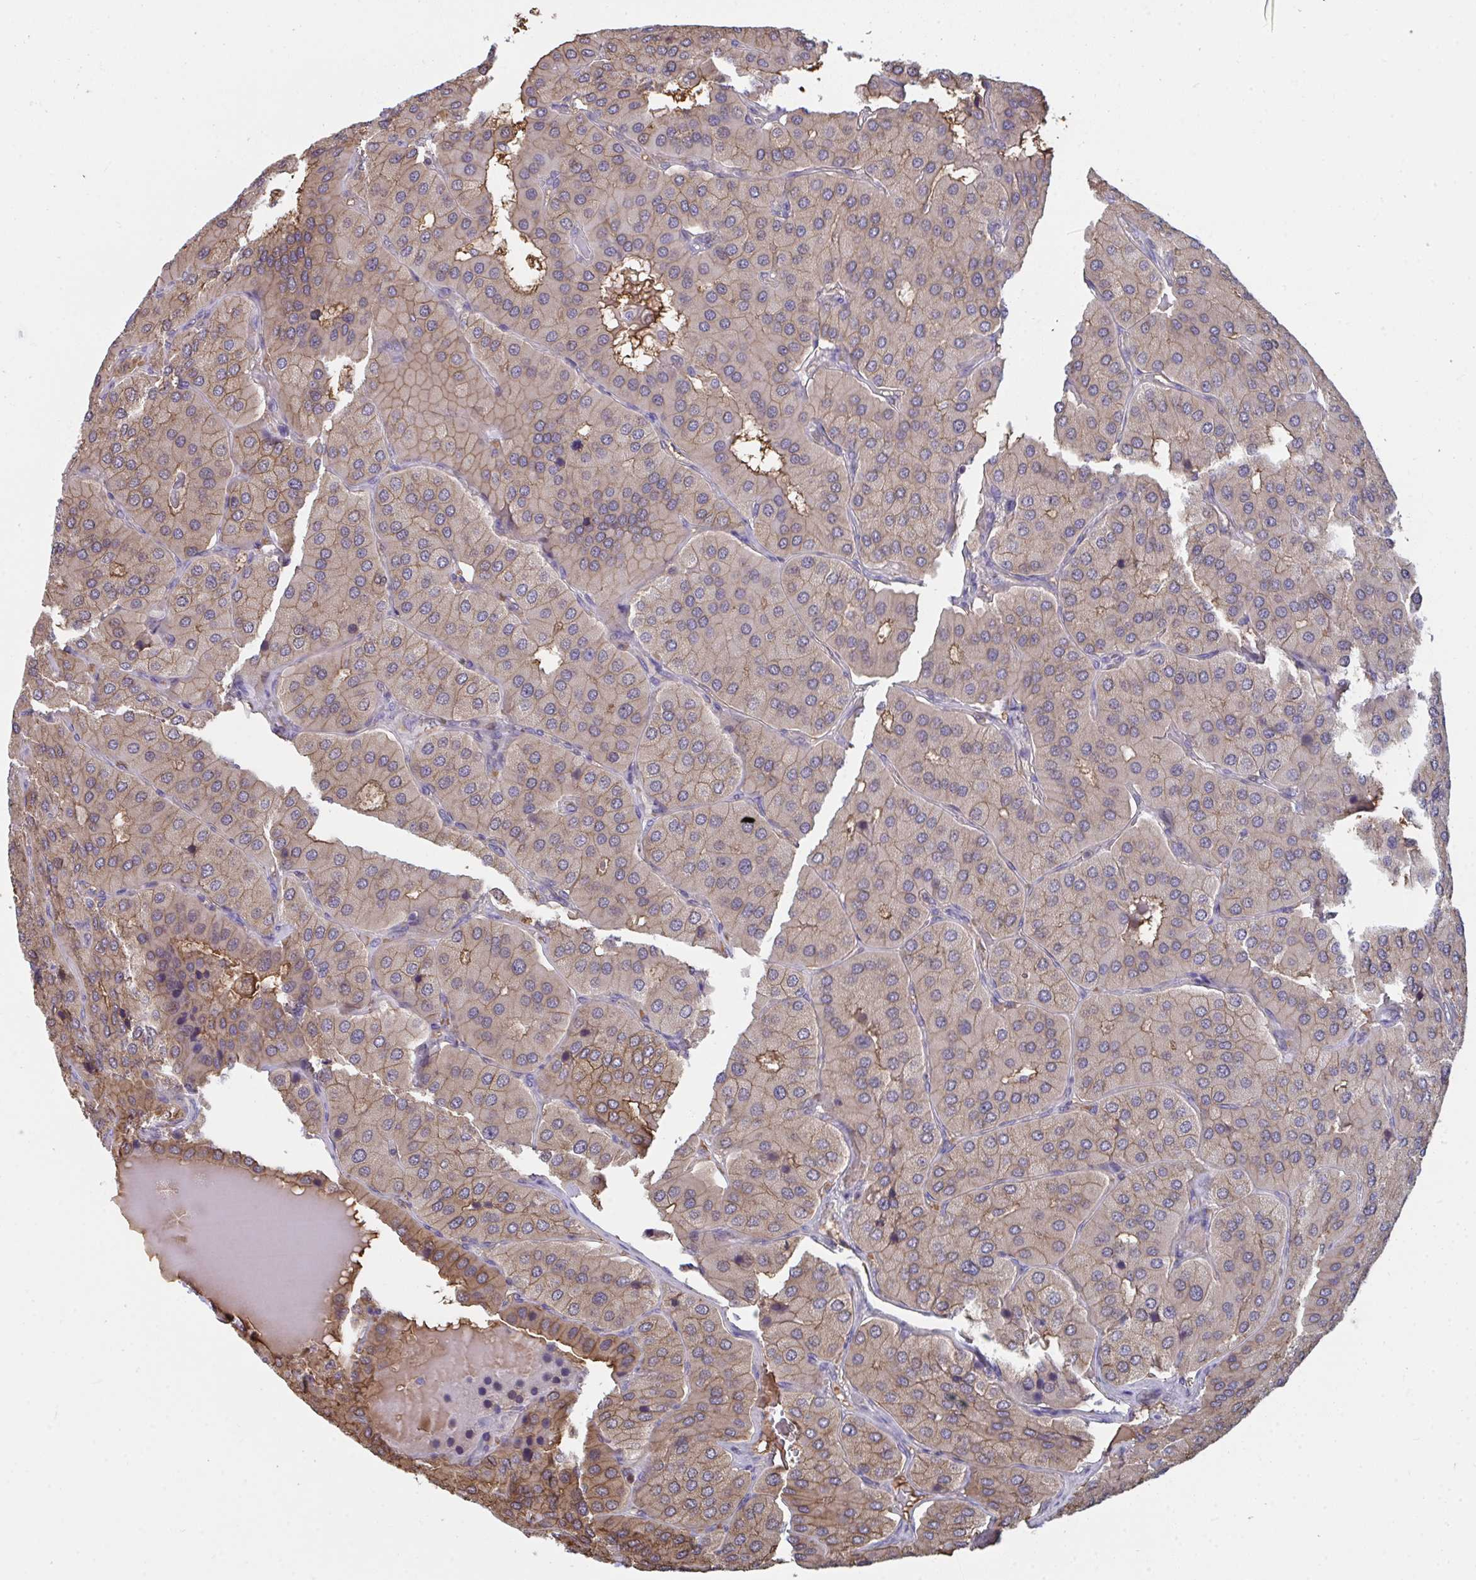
{"staining": {"intensity": "moderate", "quantity": "25%-75%", "location": "cytoplasmic/membranous"}, "tissue": "parathyroid gland", "cell_type": "Glandular cells", "image_type": "normal", "snomed": [{"axis": "morphology", "description": "Normal tissue, NOS"}, {"axis": "morphology", "description": "Adenoma, NOS"}, {"axis": "topography", "description": "Parathyroid gland"}], "caption": "IHC of unremarkable human parathyroid gland exhibits medium levels of moderate cytoplasmic/membranous expression in about 25%-75% of glandular cells.", "gene": "TTC9C", "patient": {"sex": "female", "age": 86}}